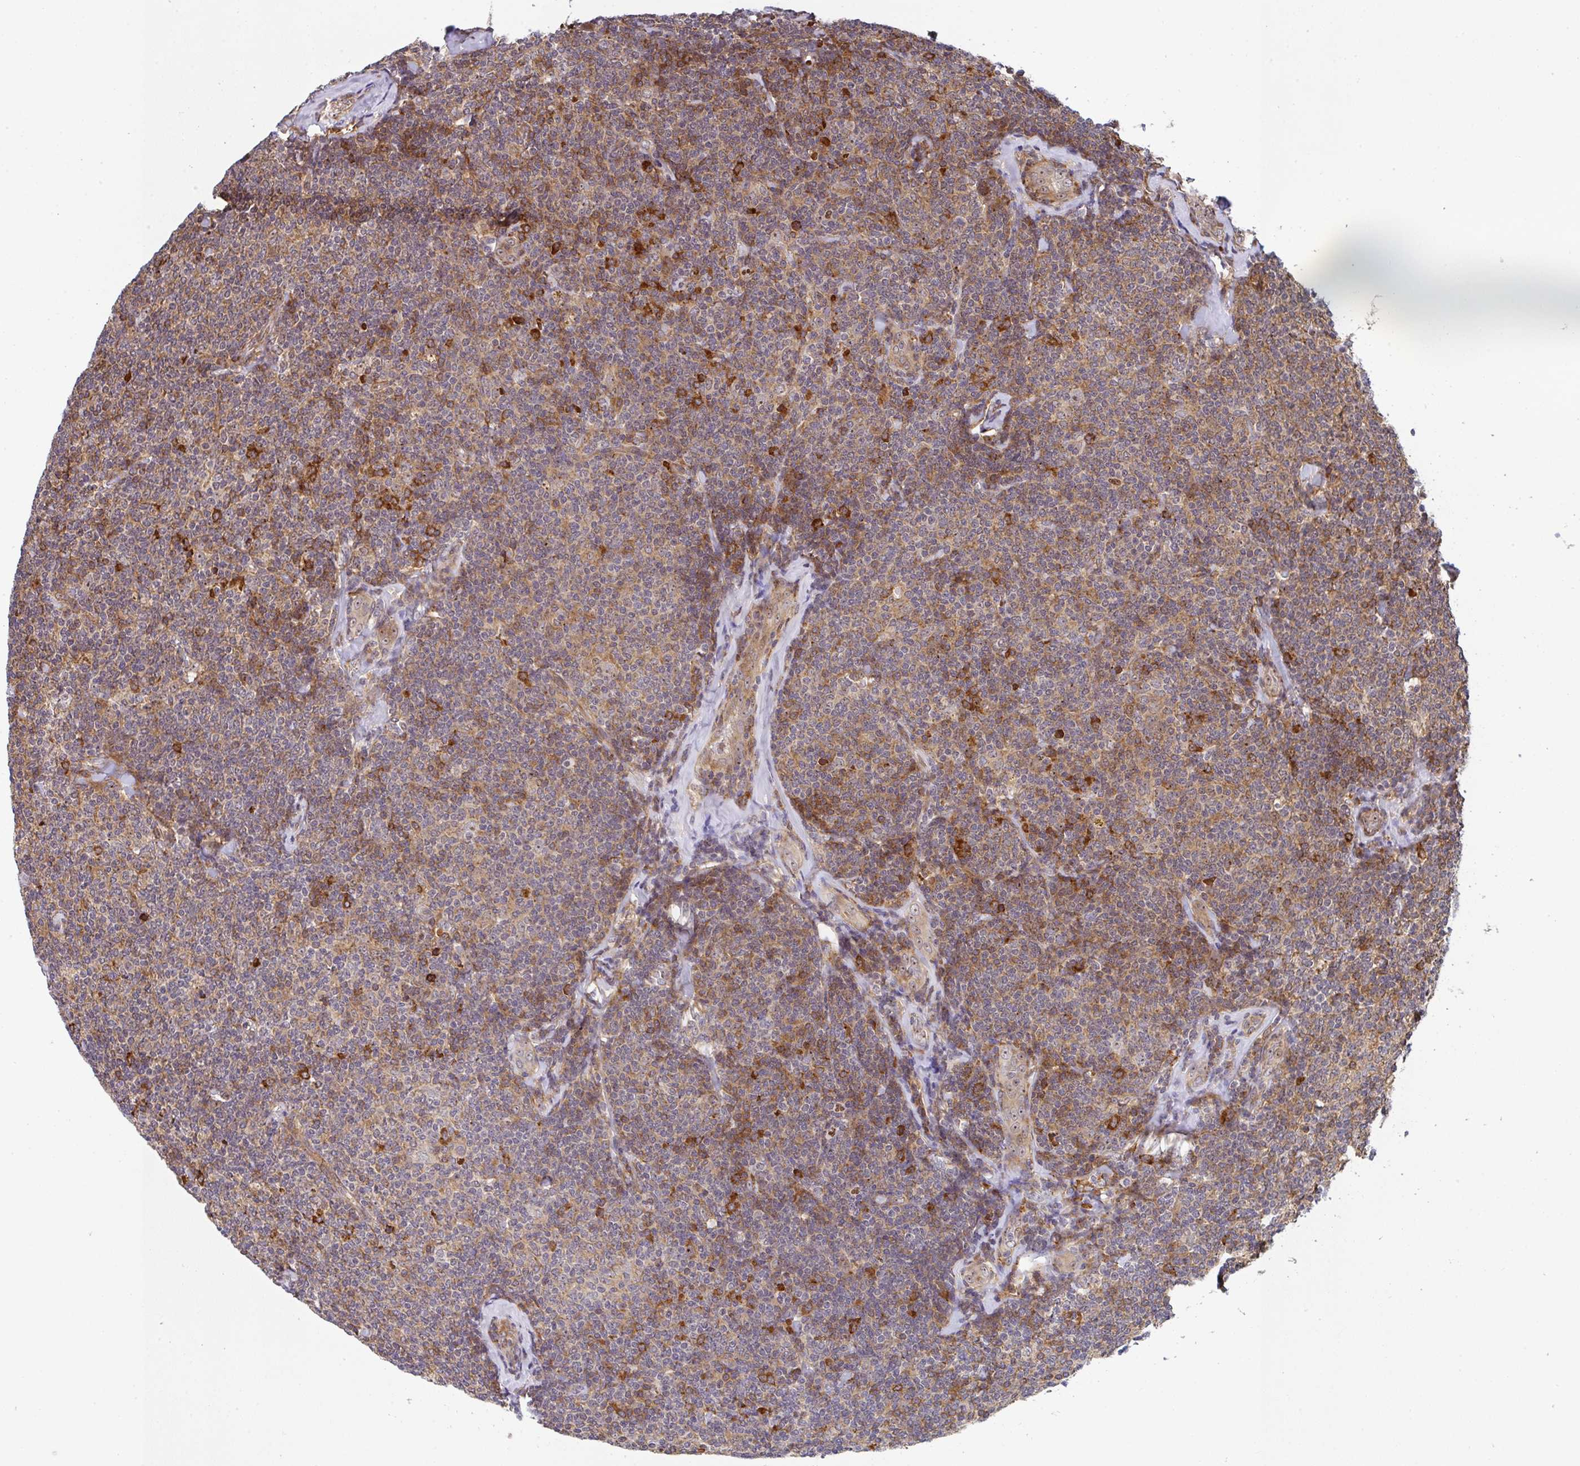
{"staining": {"intensity": "moderate", "quantity": "25%-75%", "location": "cytoplasmic/membranous"}, "tissue": "lymphoma", "cell_type": "Tumor cells", "image_type": "cancer", "snomed": [{"axis": "morphology", "description": "Malignant lymphoma, non-Hodgkin's type, Low grade"}, {"axis": "topography", "description": "Lymph node"}], "caption": "A brown stain shows moderate cytoplasmic/membranous expression of a protein in human lymphoma tumor cells.", "gene": "SIMC1", "patient": {"sex": "female", "age": 56}}